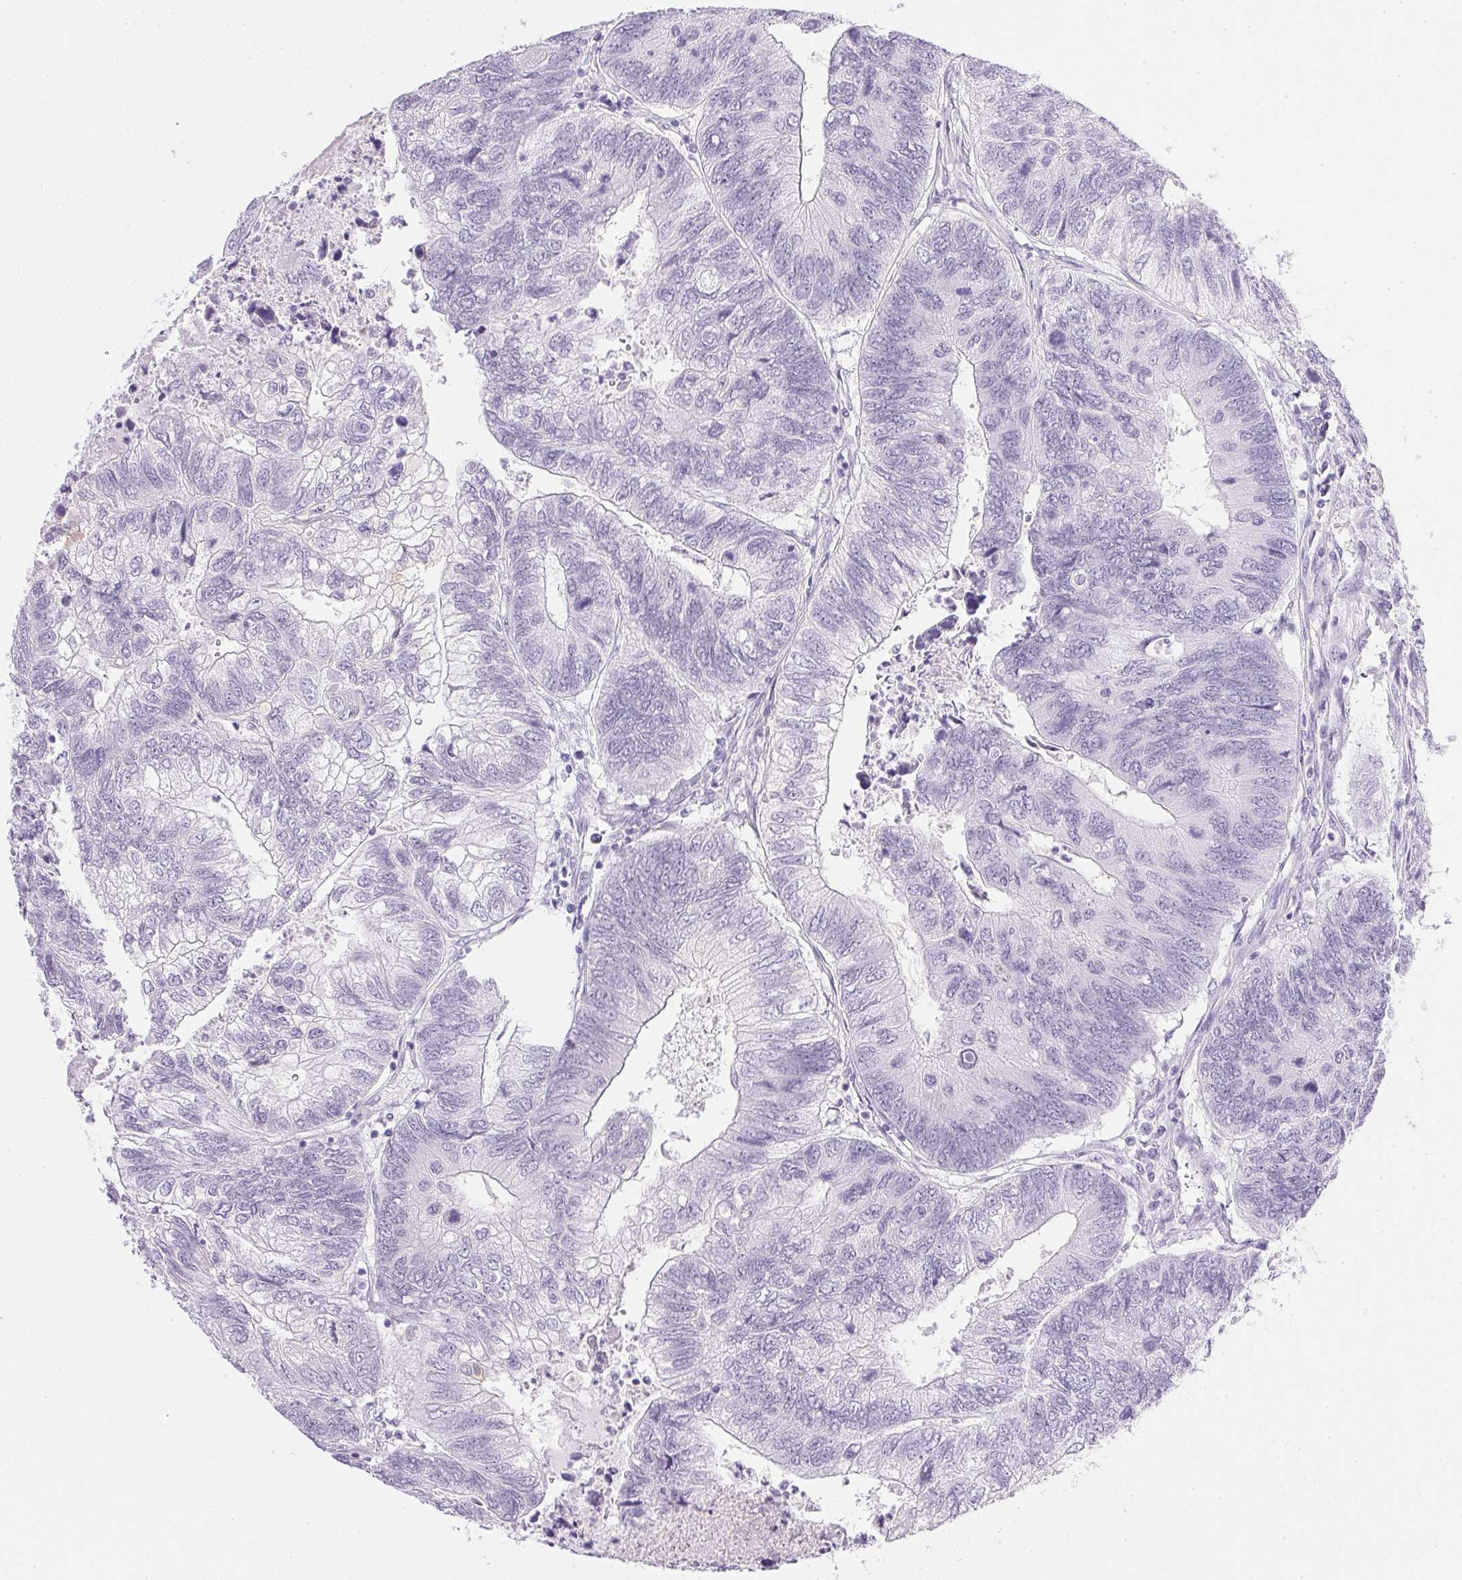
{"staining": {"intensity": "negative", "quantity": "none", "location": "none"}, "tissue": "colorectal cancer", "cell_type": "Tumor cells", "image_type": "cancer", "snomed": [{"axis": "morphology", "description": "Adenocarcinoma, NOS"}, {"axis": "topography", "description": "Colon"}], "caption": "This is an immunohistochemistry micrograph of human colorectal adenocarcinoma. There is no positivity in tumor cells.", "gene": "CPB1", "patient": {"sex": "female", "age": 67}}